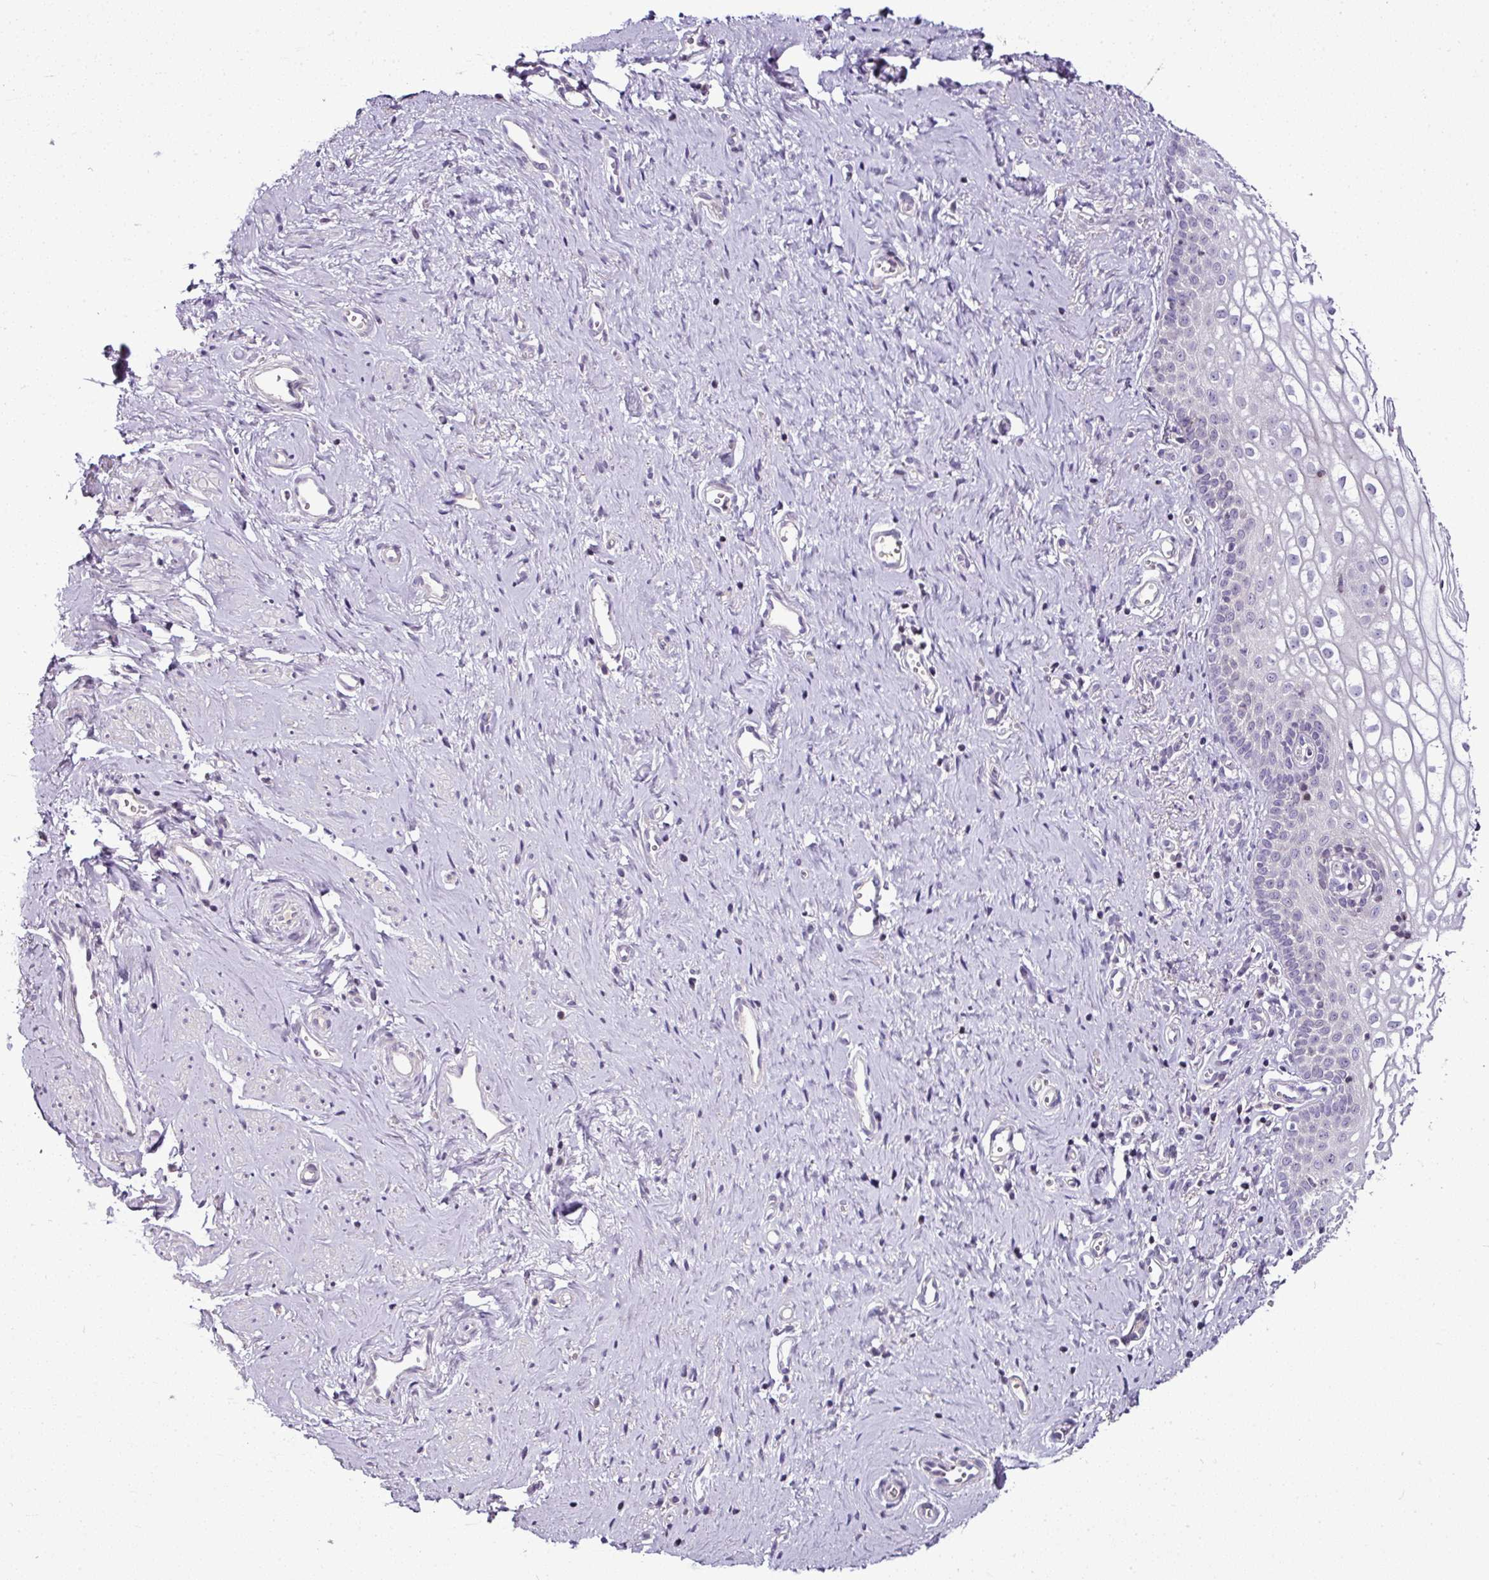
{"staining": {"intensity": "negative", "quantity": "none", "location": "none"}, "tissue": "vagina", "cell_type": "Squamous epithelial cells", "image_type": "normal", "snomed": [{"axis": "morphology", "description": "Normal tissue, NOS"}, {"axis": "topography", "description": "Vagina"}], "caption": "This is a image of IHC staining of unremarkable vagina, which shows no positivity in squamous epithelial cells. The staining is performed using DAB (3,3'-diaminobenzidine) brown chromogen with nuclei counter-stained in using hematoxylin.", "gene": "TEX30", "patient": {"sex": "female", "age": 59}}